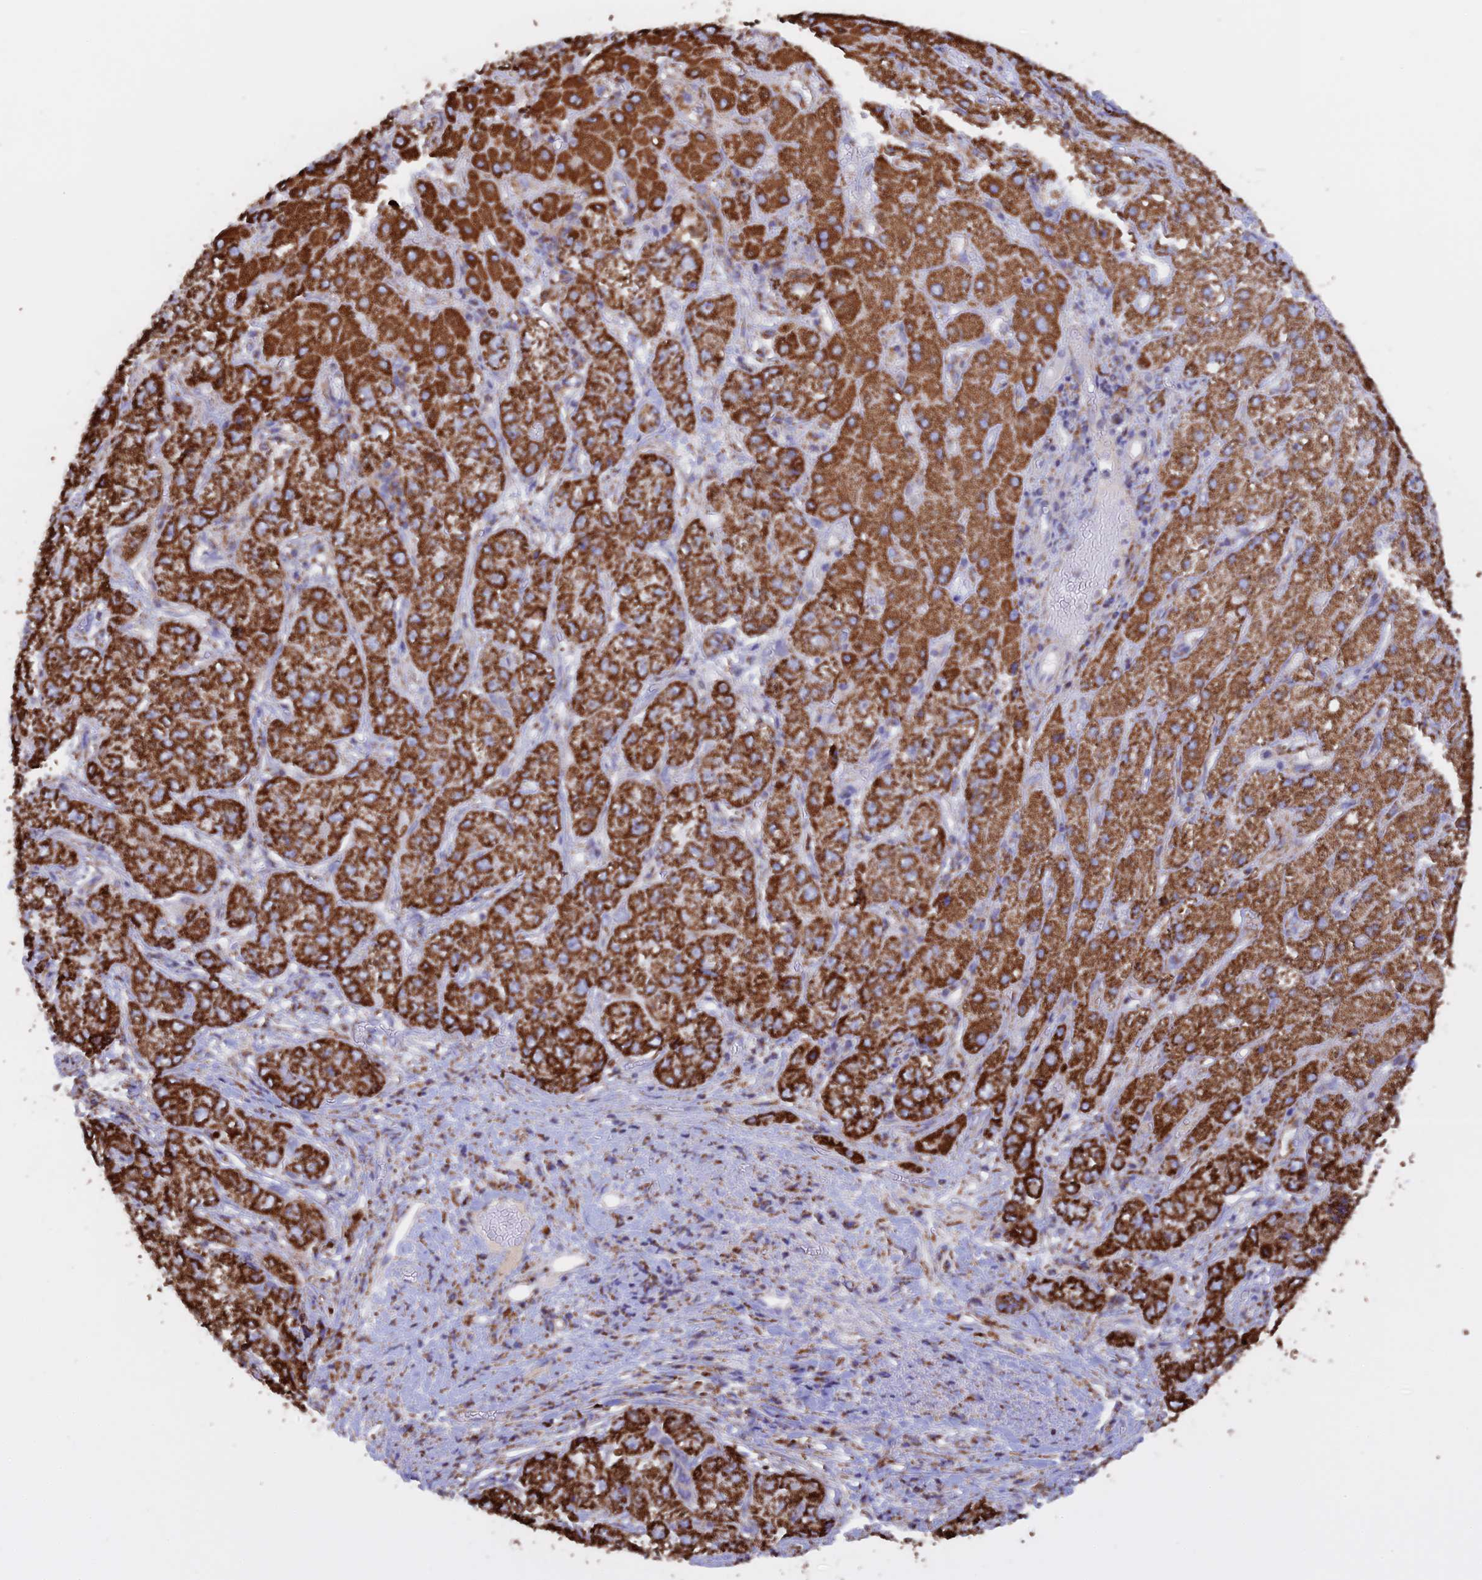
{"staining": {"intensity": "strong", "quantity": ">75%", "location": "cytoplasmic/membranous"}, "tissue": "liver cancer", "cell_type": "Tumor cells", "image_type": "cancer", "snomed": [{"axis": "morphology", "description": "Carcinoma, Hepatocellular, NOS"}, {"axis": "topography", "description": "Liver"}], "caption": "This image shows liver cancer stained with immunohistochemistry (IHC) to label a protein in brown. The cytoplasmic/membranous of tumor cells show strong positivity for the protein. Nuclei are counter-stained blue.", "gene": "KCNG1", "patient": {"sex": "male", "age": 80}}